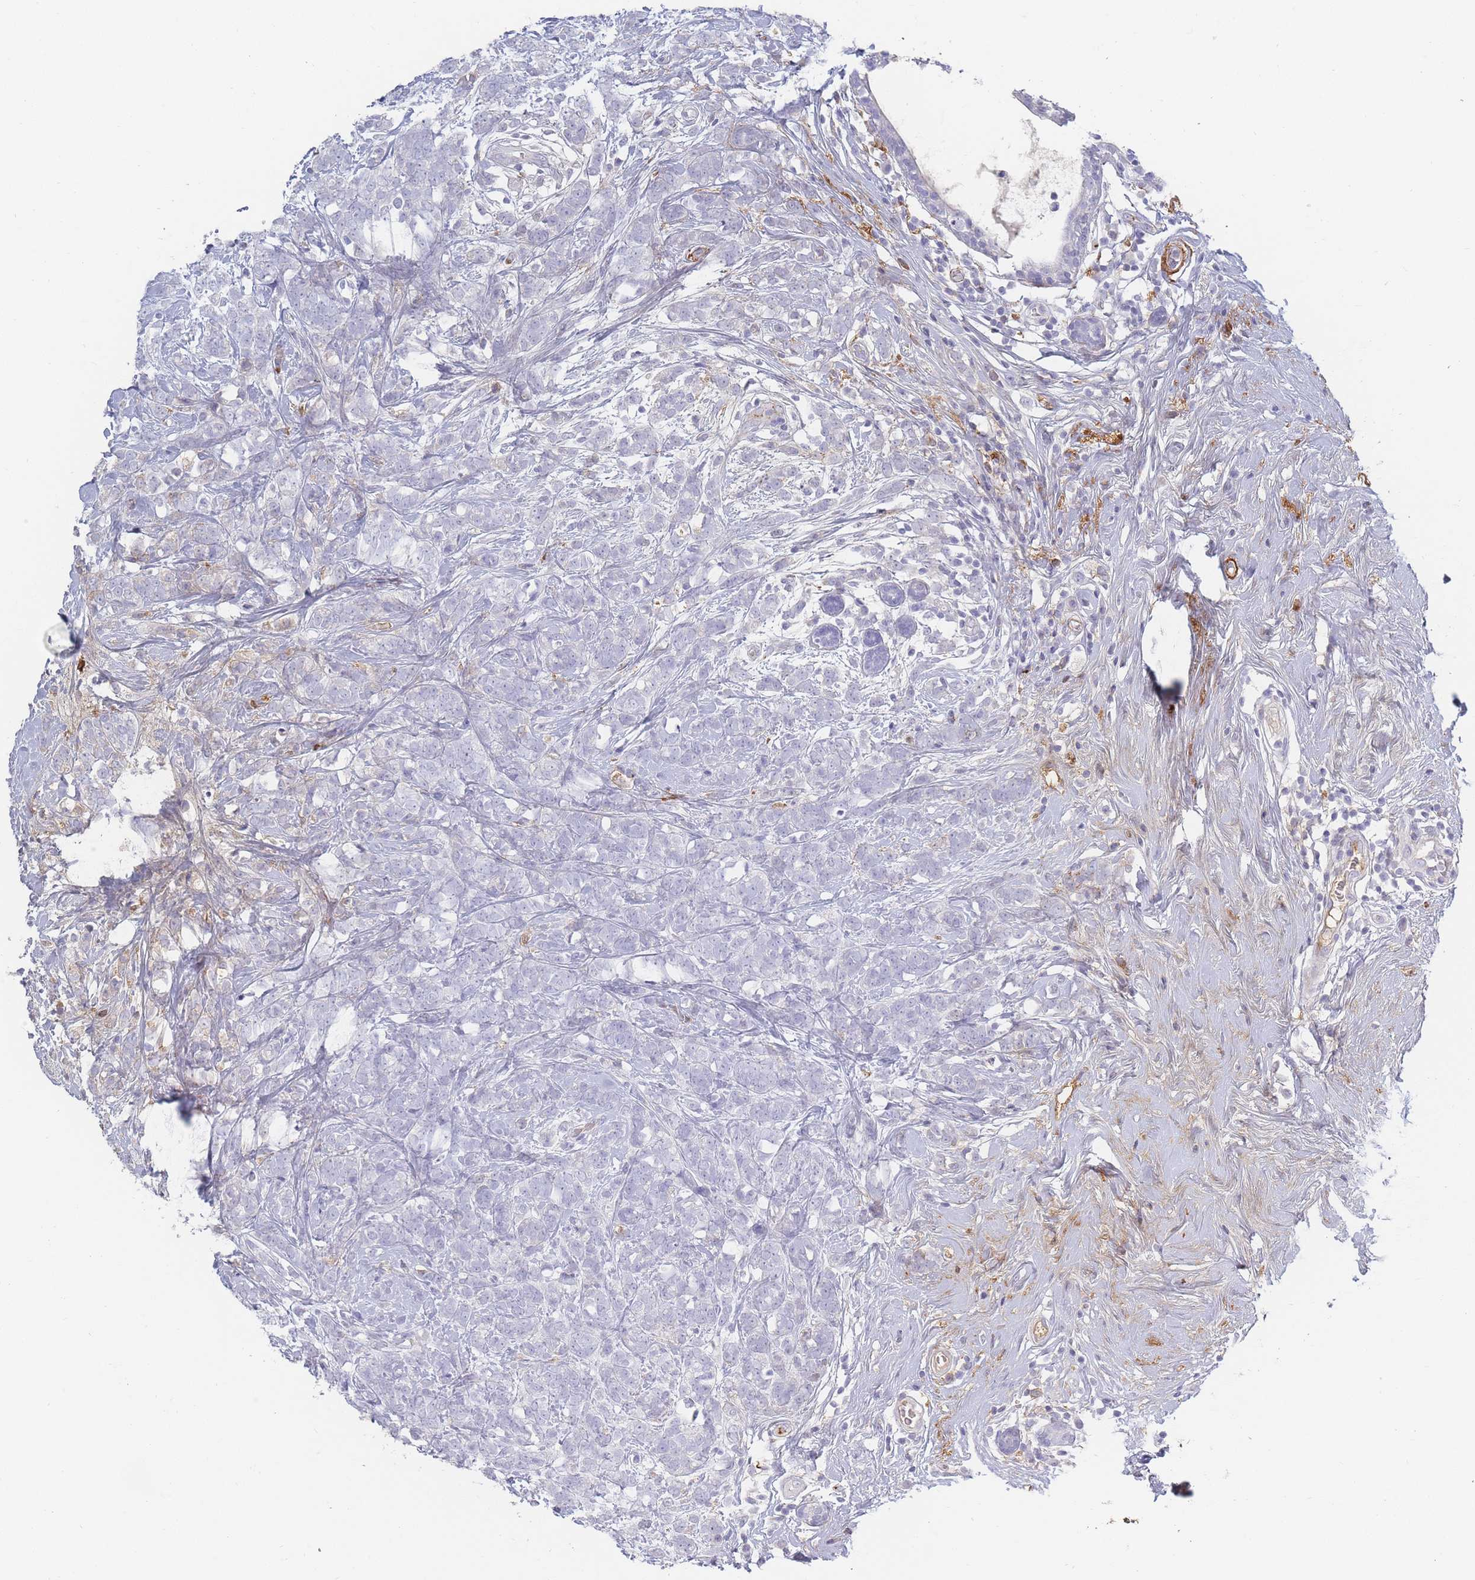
{"staining": {"intensity": "negative", "quantity": "none", "location": "none"}, "tissue": "breast cancer", "cell_type": "Tumor cells", "image_type": "cancer", "snomed": [{"axis": "morphology", "description": "Lobular carcinoma"}, {"axis": "topography", "description": "Breast"}], "caption": "Immunohistochemistry (IHC) of human breast cancer (lobular carcinoma) displays no expression in tumor cells.", "gene": "PRG4", "patient": {"sex": "female", "age": 58}}